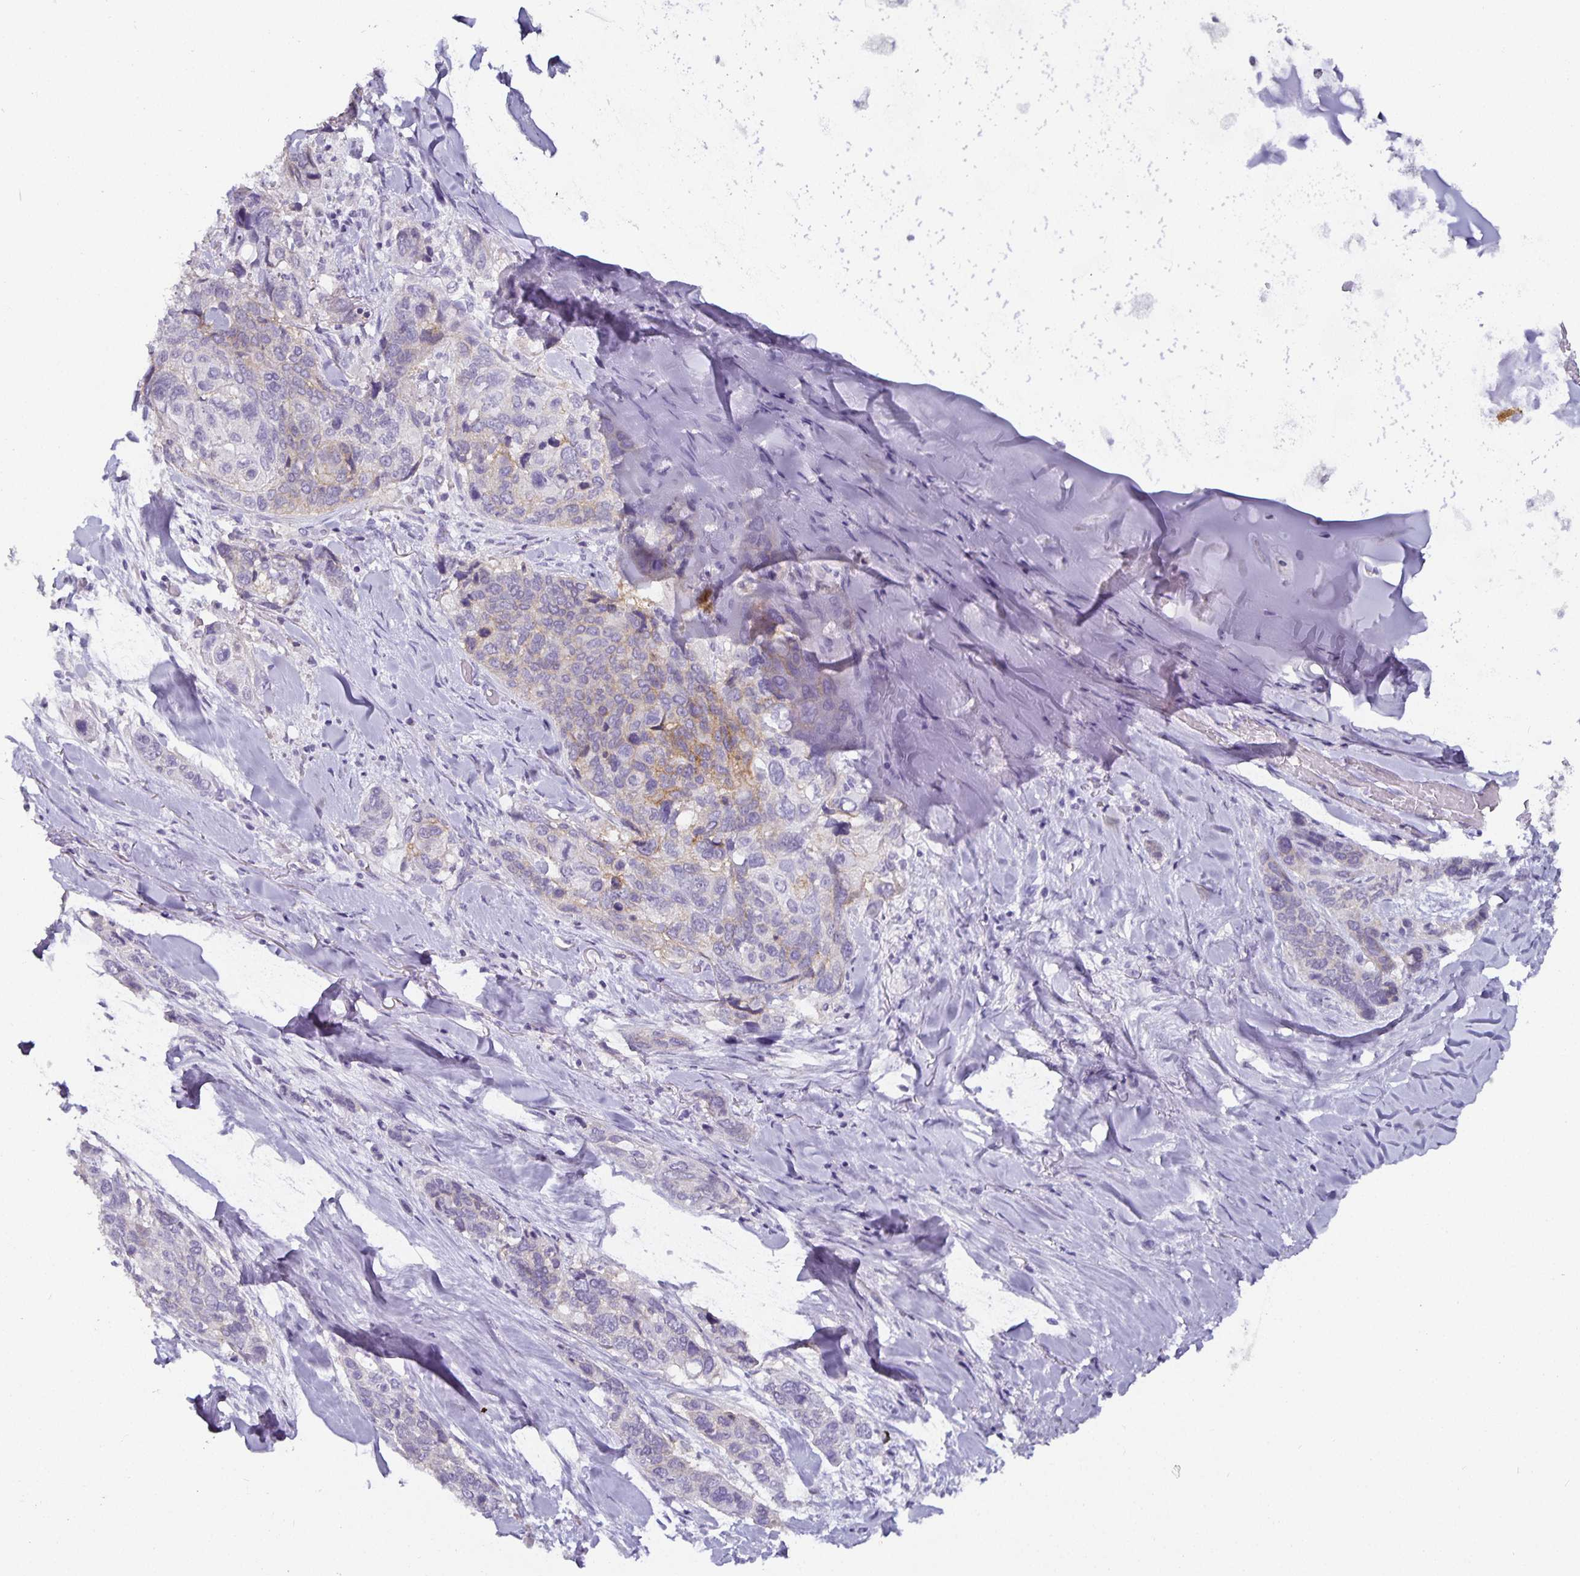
{"staining": {"intensity": "weak", "quantity": "<25%", "location": "cytoplasmic/membranous"}, "tissue": "lung cancer", "cell_type": "Tumor cells", "image_type": "cancer", "snomed": [{"axis": "morphology", "description": "Squamous cell carcinoma, NOS"}, {"axis": "morphology", "description": "Squamous cell carcinoma, metastatic, NOS"}, {"axis": "topography", "description": "Lymph node"}, {"axis": "topography", "description": "Lung"}], "caption": "Micrograph shows no significant protein expression in tumor cells of lung metastatic squamous cell carcinoma.", "gene": "CA12", "patient": {"sex": "male", "age": 41}}